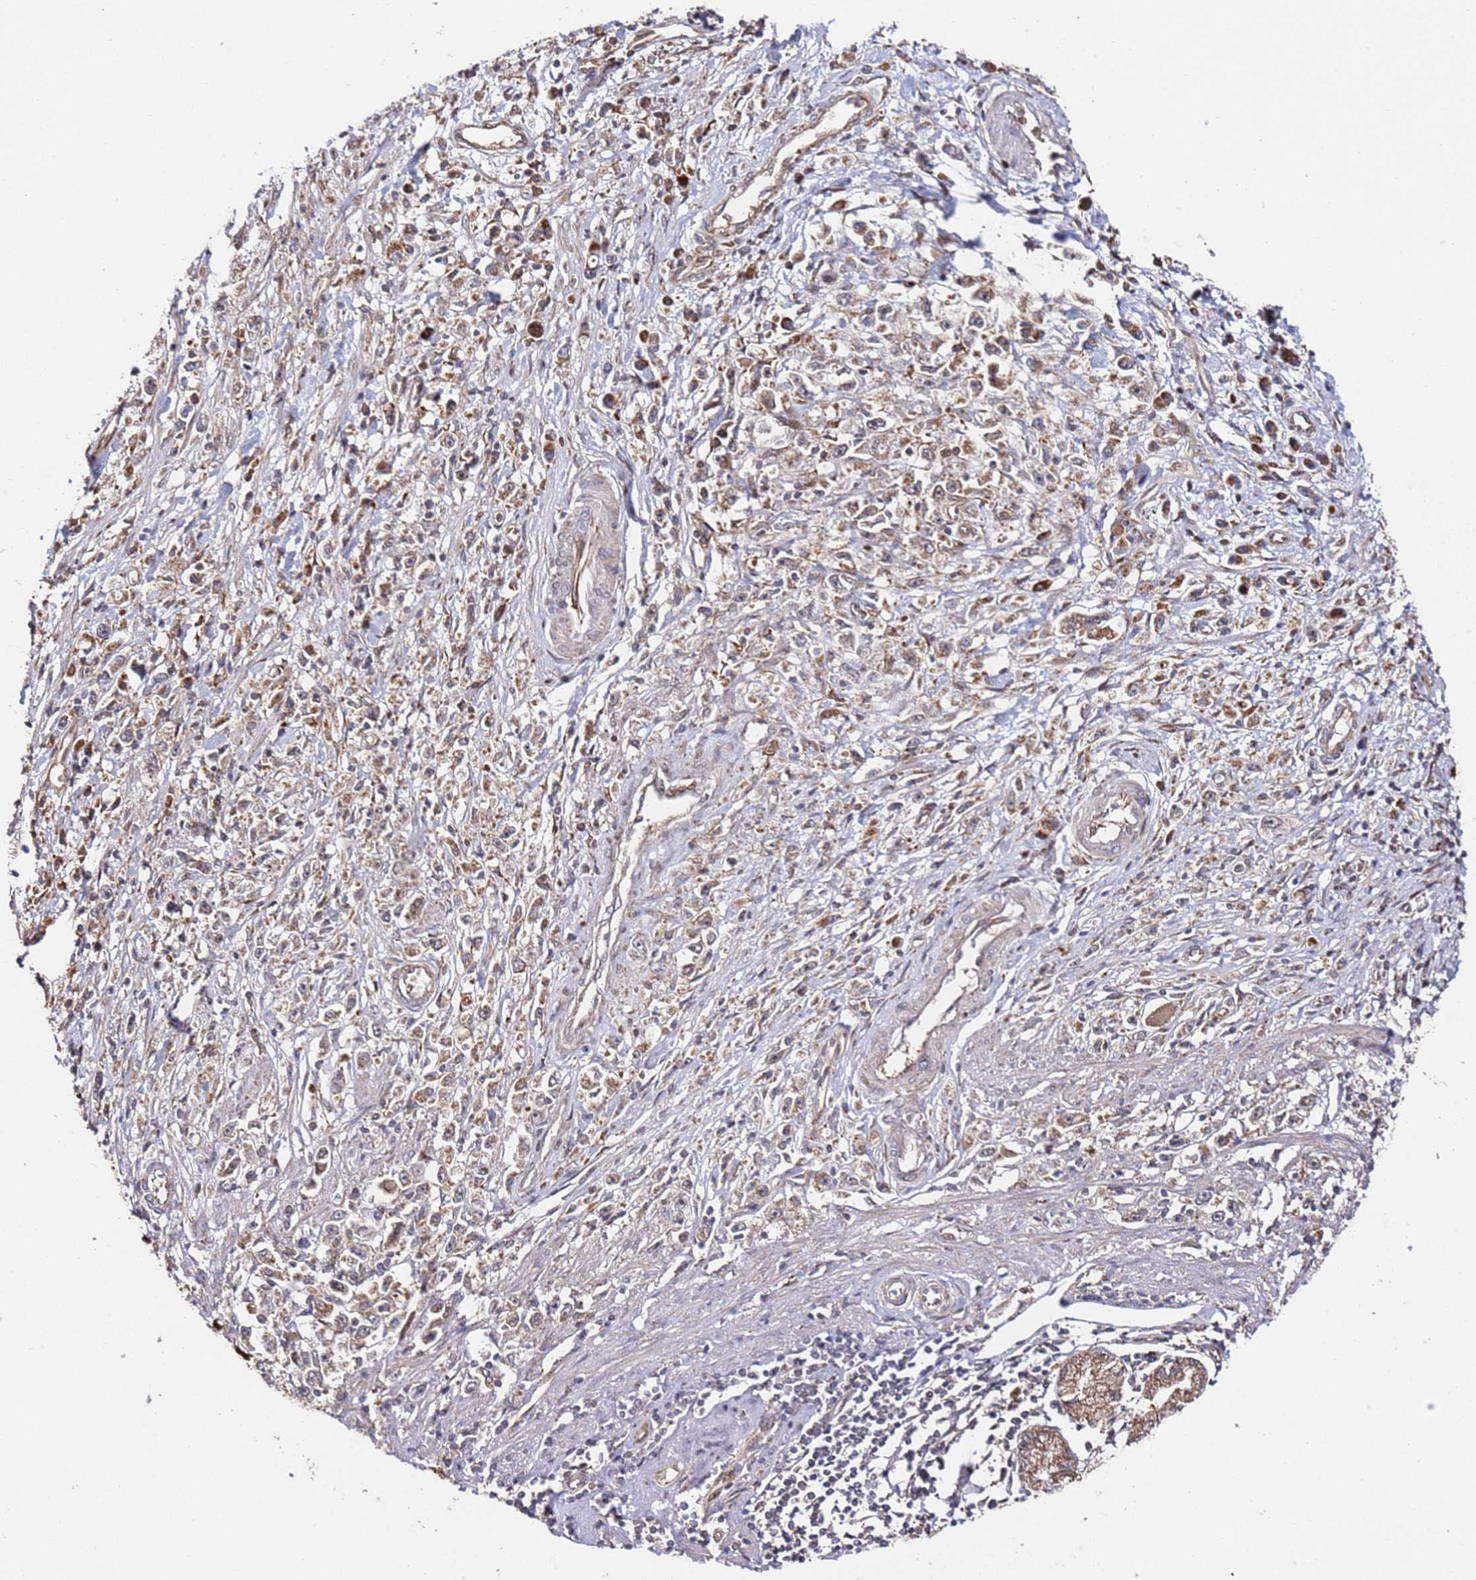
{"staining": {"intensity": "weak", "quantity": "25%-75%", "location": "cytoplasmic/membranous"}, "tissue": "stomach cancer", "cell_type": "Tumor cells", "image_type": "cancer", "snomed": [{"axis": "morphology", "description": "Adenocarcinoma, NOS"}, {"axis": "topography", "description": "Stomach"}], "caption": "Brown immunohistochemical staining in stomach cancer exhibits weak cytoplasmic/membranous expression in about 25%-75% of tumor cells.", "gene": "SMOX", "patient": {"sex": "female", "age": 59}}